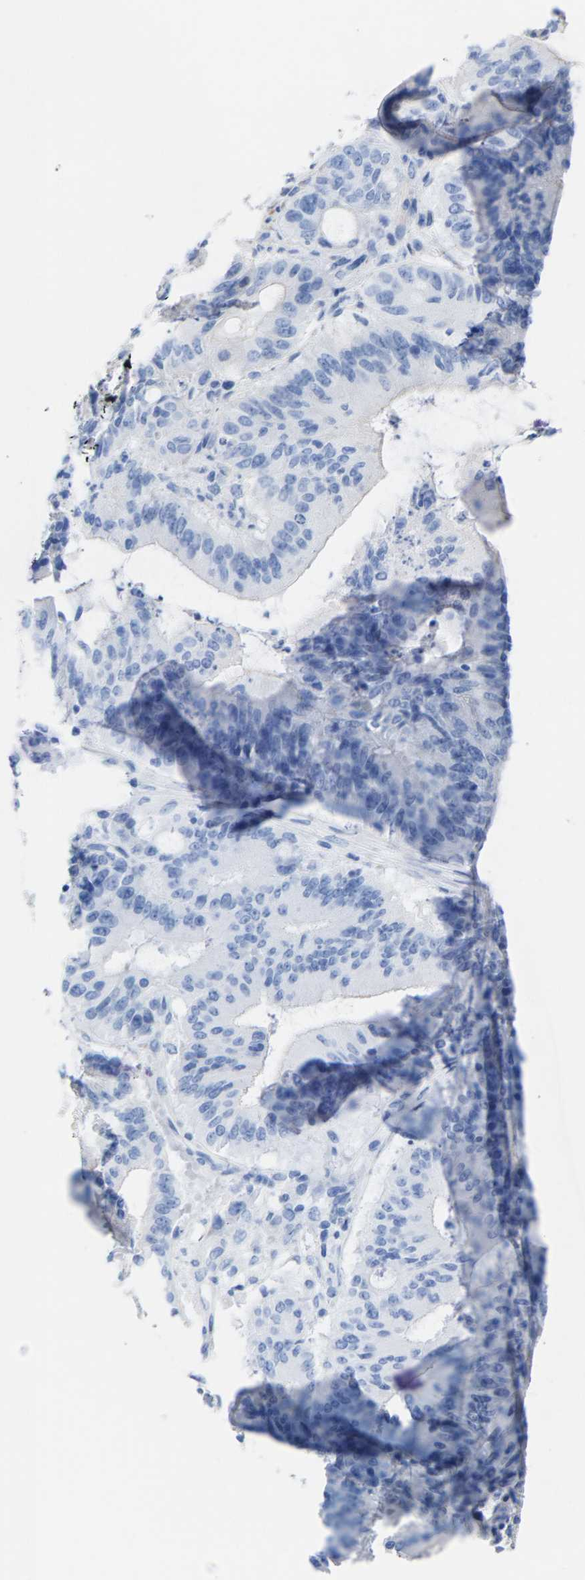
{"staining": {"intensity": "negative", "quantity": "none", "location": "none"}, "tissue": "liver cancer", "cell_type": "Tumor cells", "image_type": "cancer", "snomed": [{"axis": "morphology", "description": "Normal tissue, NOS"}, {"axis": "morphology", "description": "Cholangiocarcinoma"}, {"axis": "topography", "description": "Liver"}, {"axis": "topography", "description": "Peripheral nerve tissue"}], "caption": "Liver cancer (cholangiocarcinoma) stained for a protein using immunohistochemistry (IHC) reveals no positivity tumor cells.", "gene": "CPA1", "patient": {"sex": "female", "age": 73}}